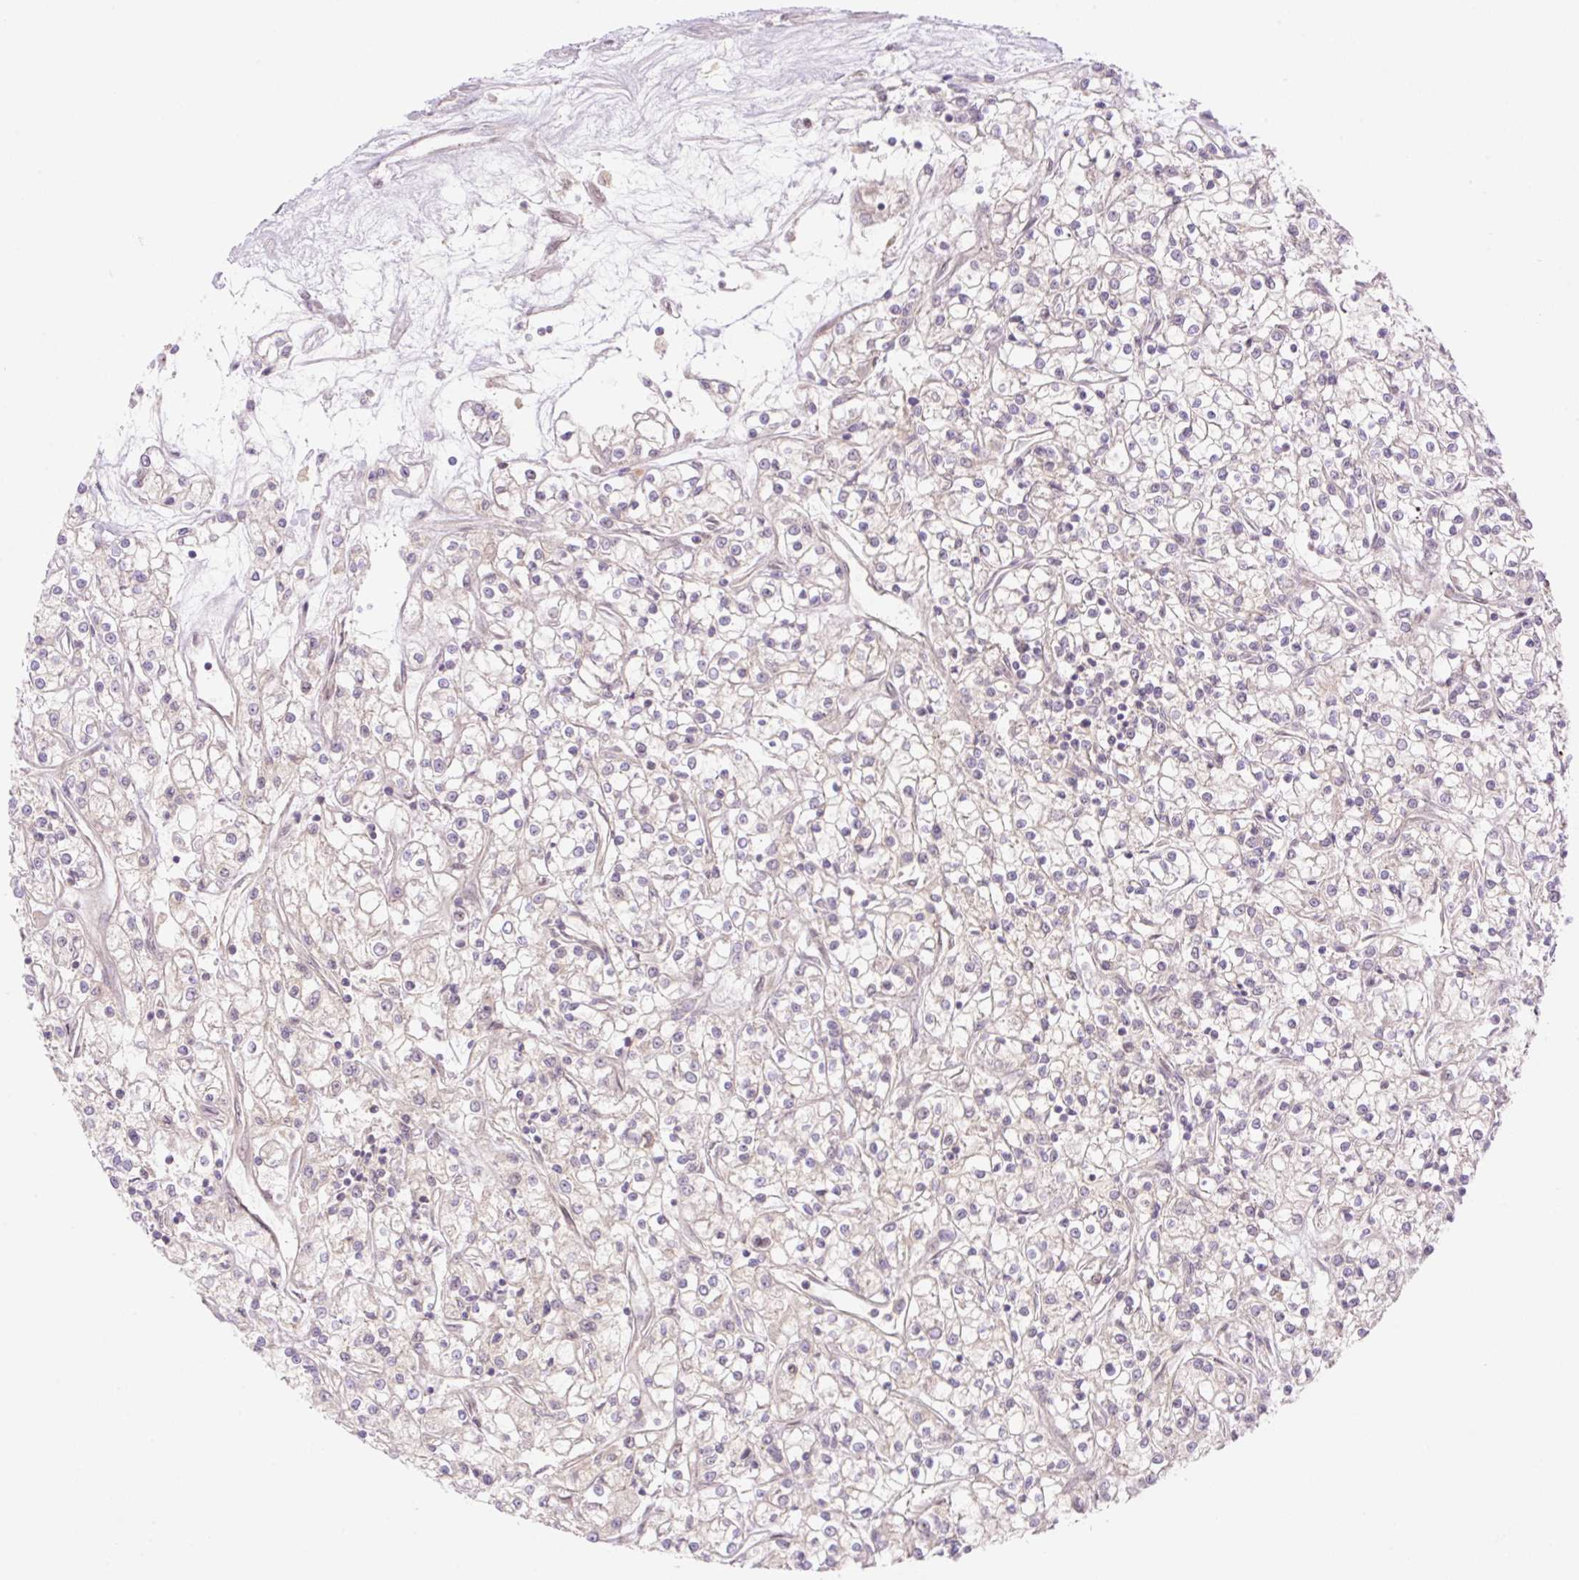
{"staining": {"intensity": "negative", "quantity": "none", "location": "none"}, "tissue": "renal cancer", "cell_type": "Tumor cells", "image_type": "cancer", "snomed": [{"axis": "morphology", "description": "Adenocarcinoma, NOS"}, {"axis": "topography", "description": "Kidney"}], "caption": "DAB immunohistochemical staining of adenocarcinoma (renal) shows no significant staining in tumor cells.", "gene": "VPS25", "patient": {"sex": "female", "age": 59}}